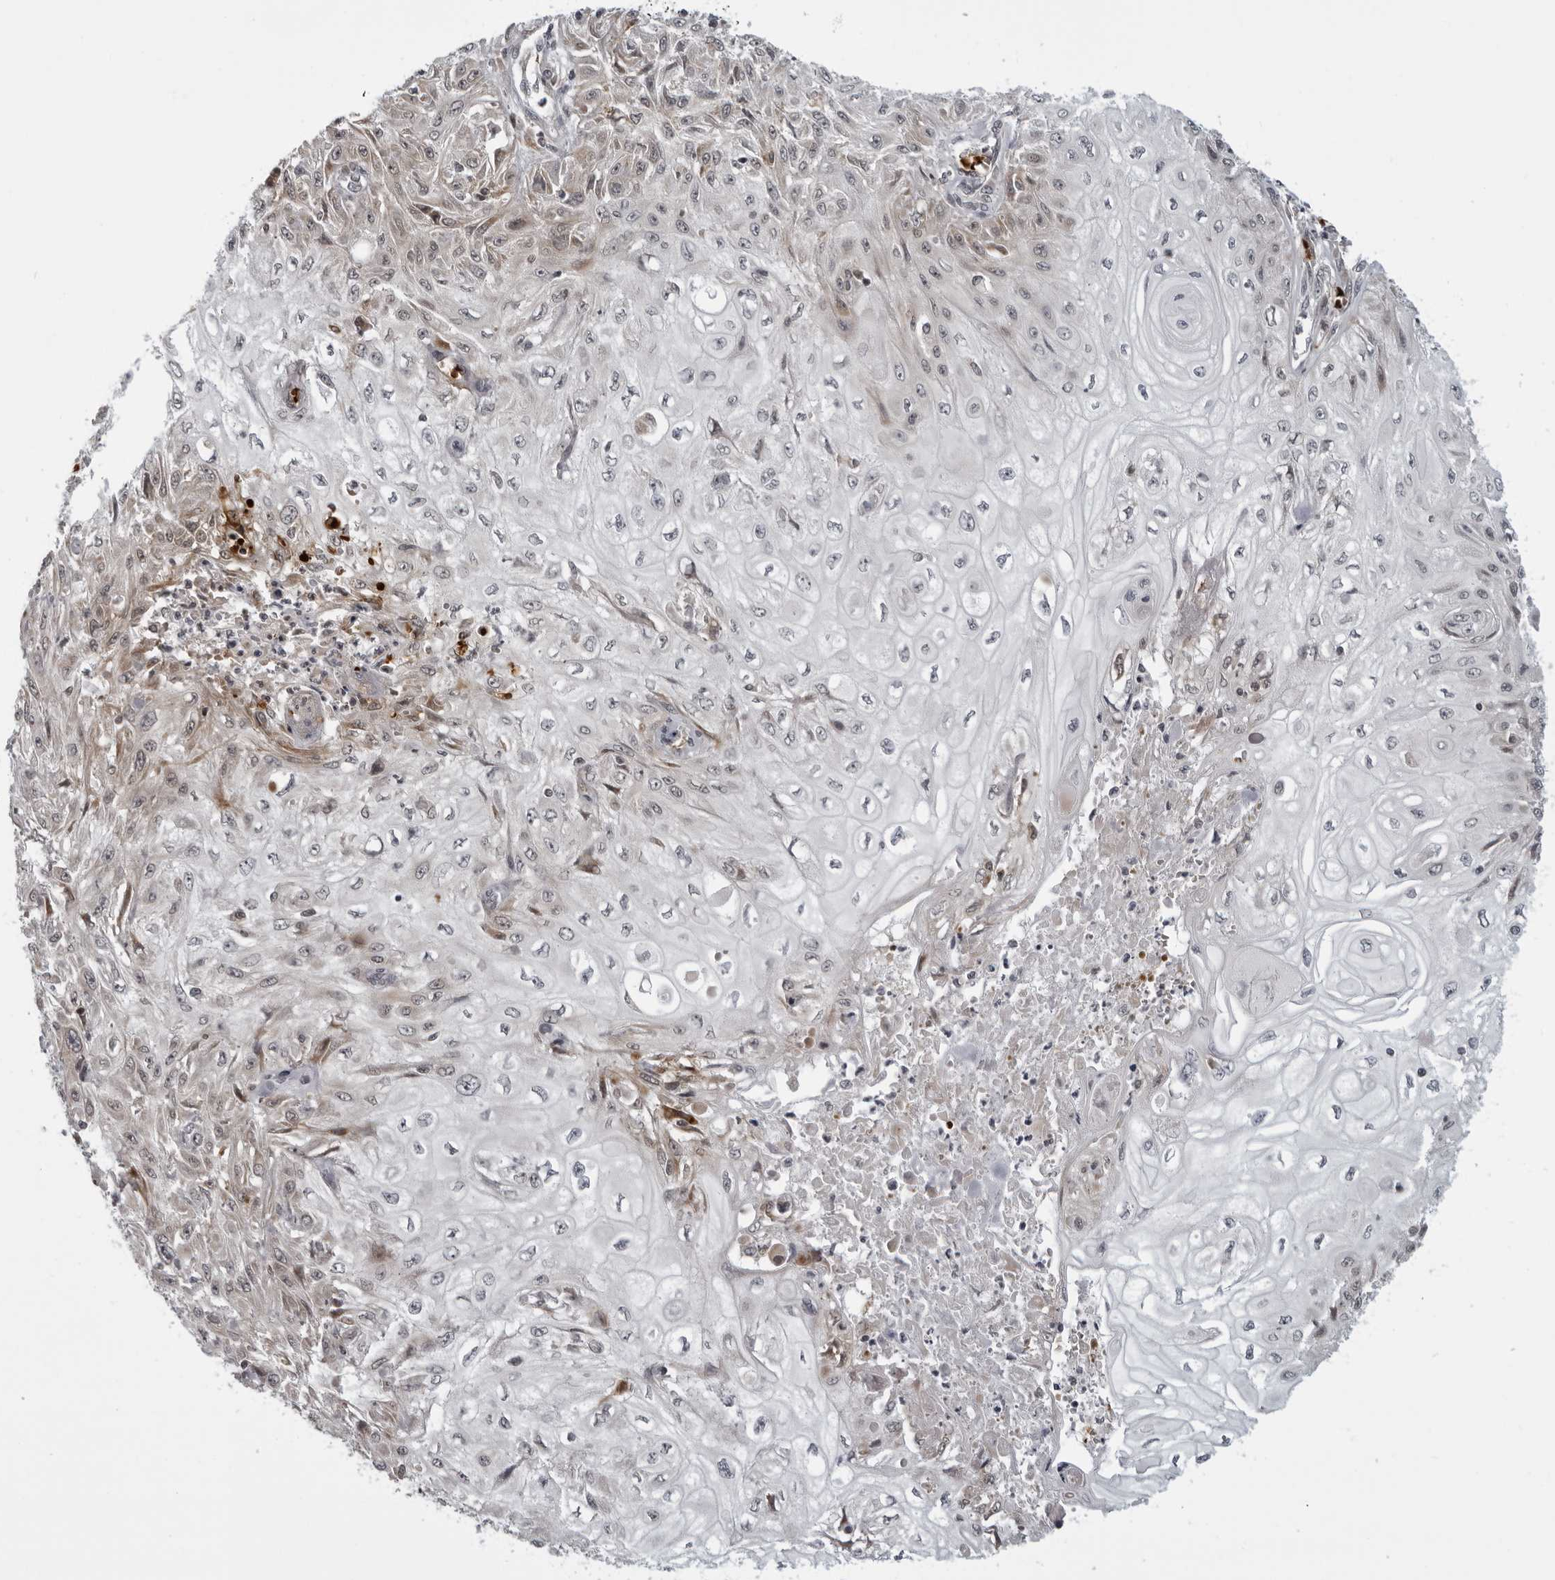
{"staining": {"intensity": "weak", "quantity": "<25%", "location": "cytoplasmic/membranous"}, "tissue": "skin cancer", "cell_type": "Tumor cells", "image_type": "cancer", "snomed": [{"axis": "morphology", "description": "Squamous cell carcinoma, NOS"}, {"axis": "morphology", "description": "Squamous cell carcinoma, metastatic, NOS"}, {"axis": "topography", "description": "Skin"}, {"axis": "topography", "description": "Lymph node"}], "caption": "Tumor cells are negative for brown protein staining in metastatic squamous cell carcinoma (skin).", "gene": "THOP1", "patient": {"sex": "male", "age": 75}}